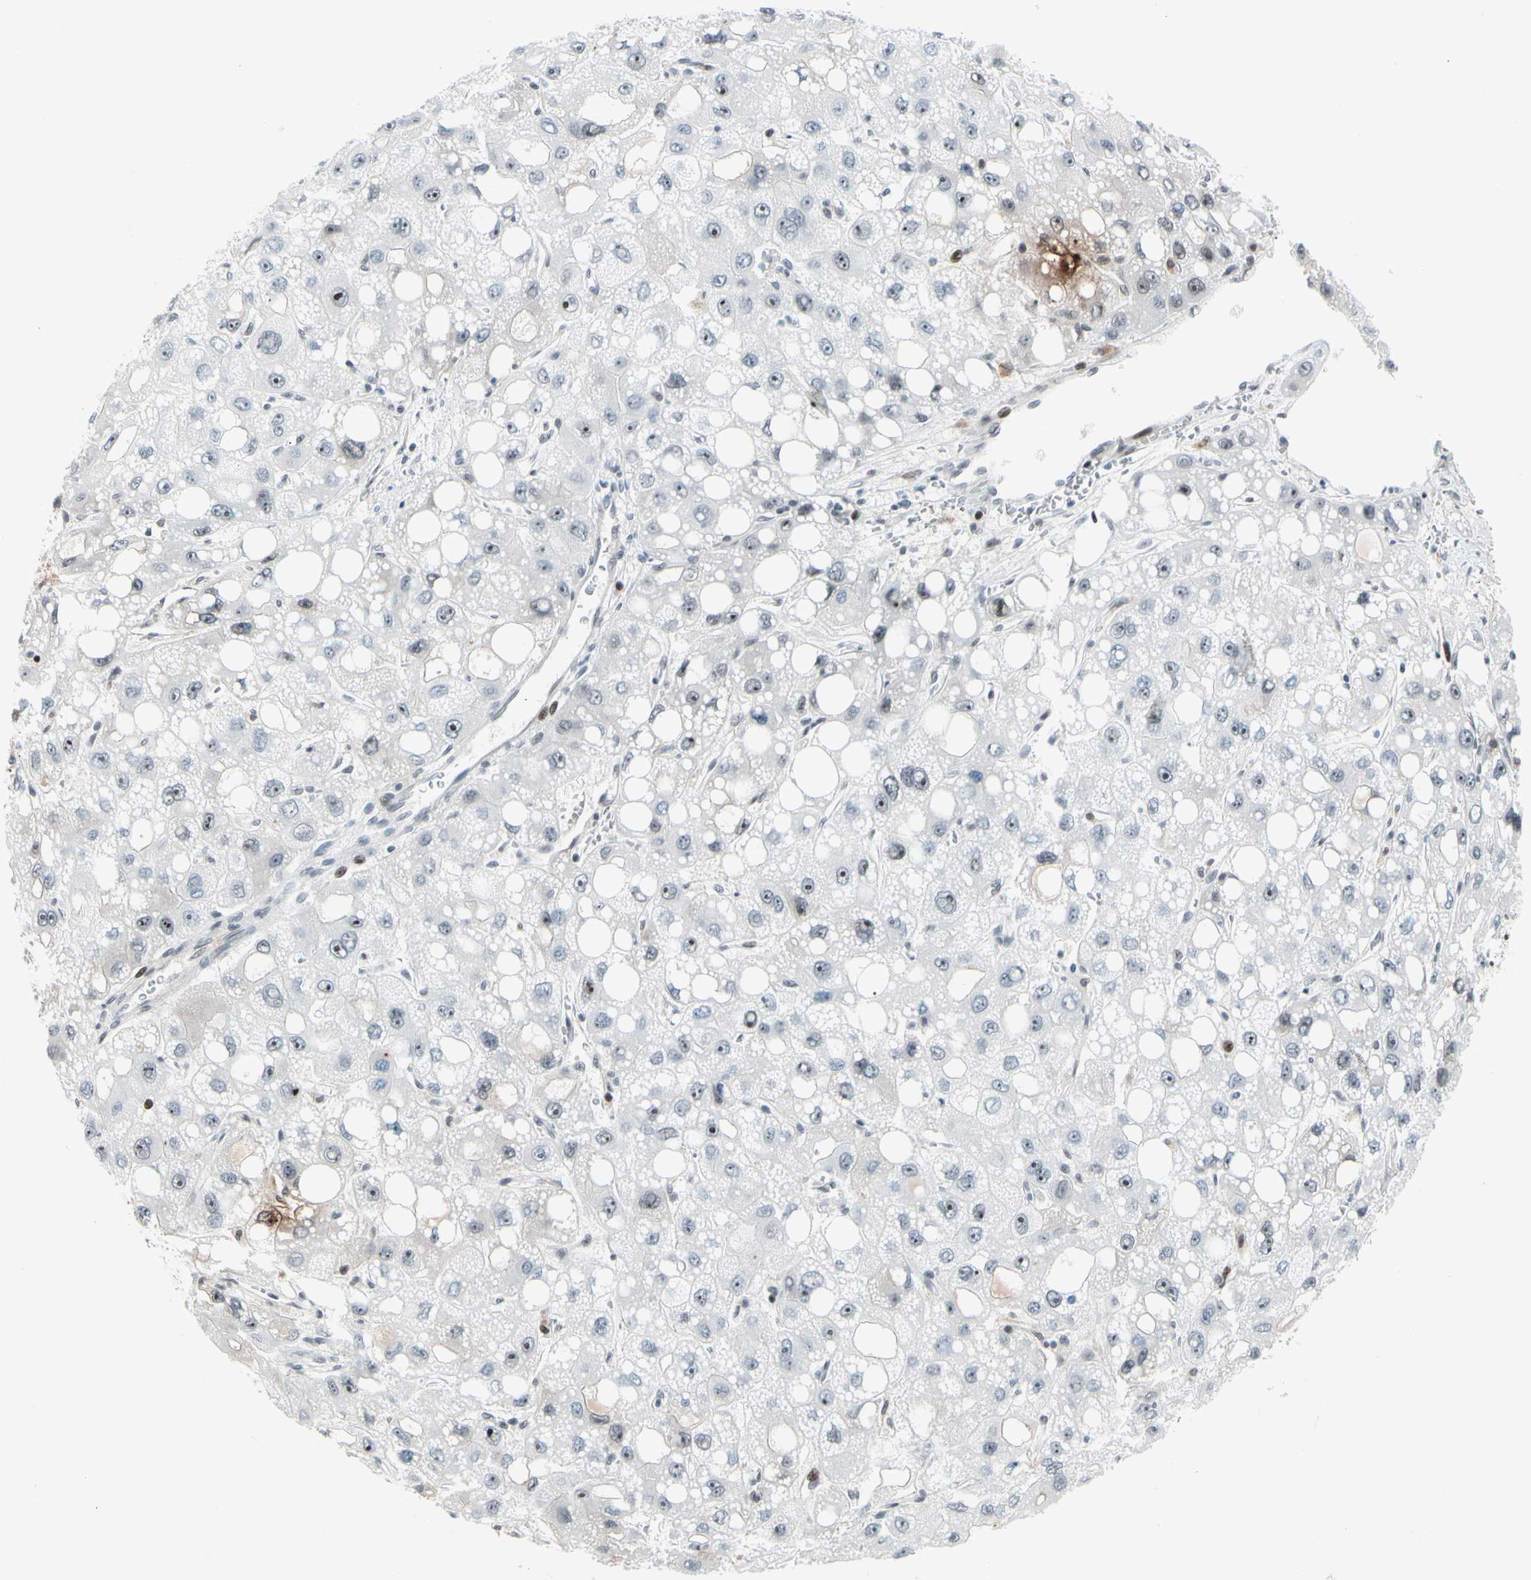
{"staining": {"intensity": "moderate", "quantity": "25%-75%", "location": "nuclear"}, "tissue": "liver cancer", "cell_type": "Tumor cells", "image_type": "cancer", "snomed": [{"axis": "morphology", "description": "Carcinoma, Hepatocellular, NOS"}, {"axis": "topography", "description": "Liver"}], "caption": "Immunohistochemical staining of human liver cancer (hepatocellular carcinoma) shows medium levels of moderate nuclear protein positivity in approximately 25%-75% of tumor cells. The protein is stained brown, and the nuclei are stained in blue (DAB IHC with brightfield microscopy, high magnification).", "gene": "FOXO3", "patient": {"sex": "male", "age": 55}}